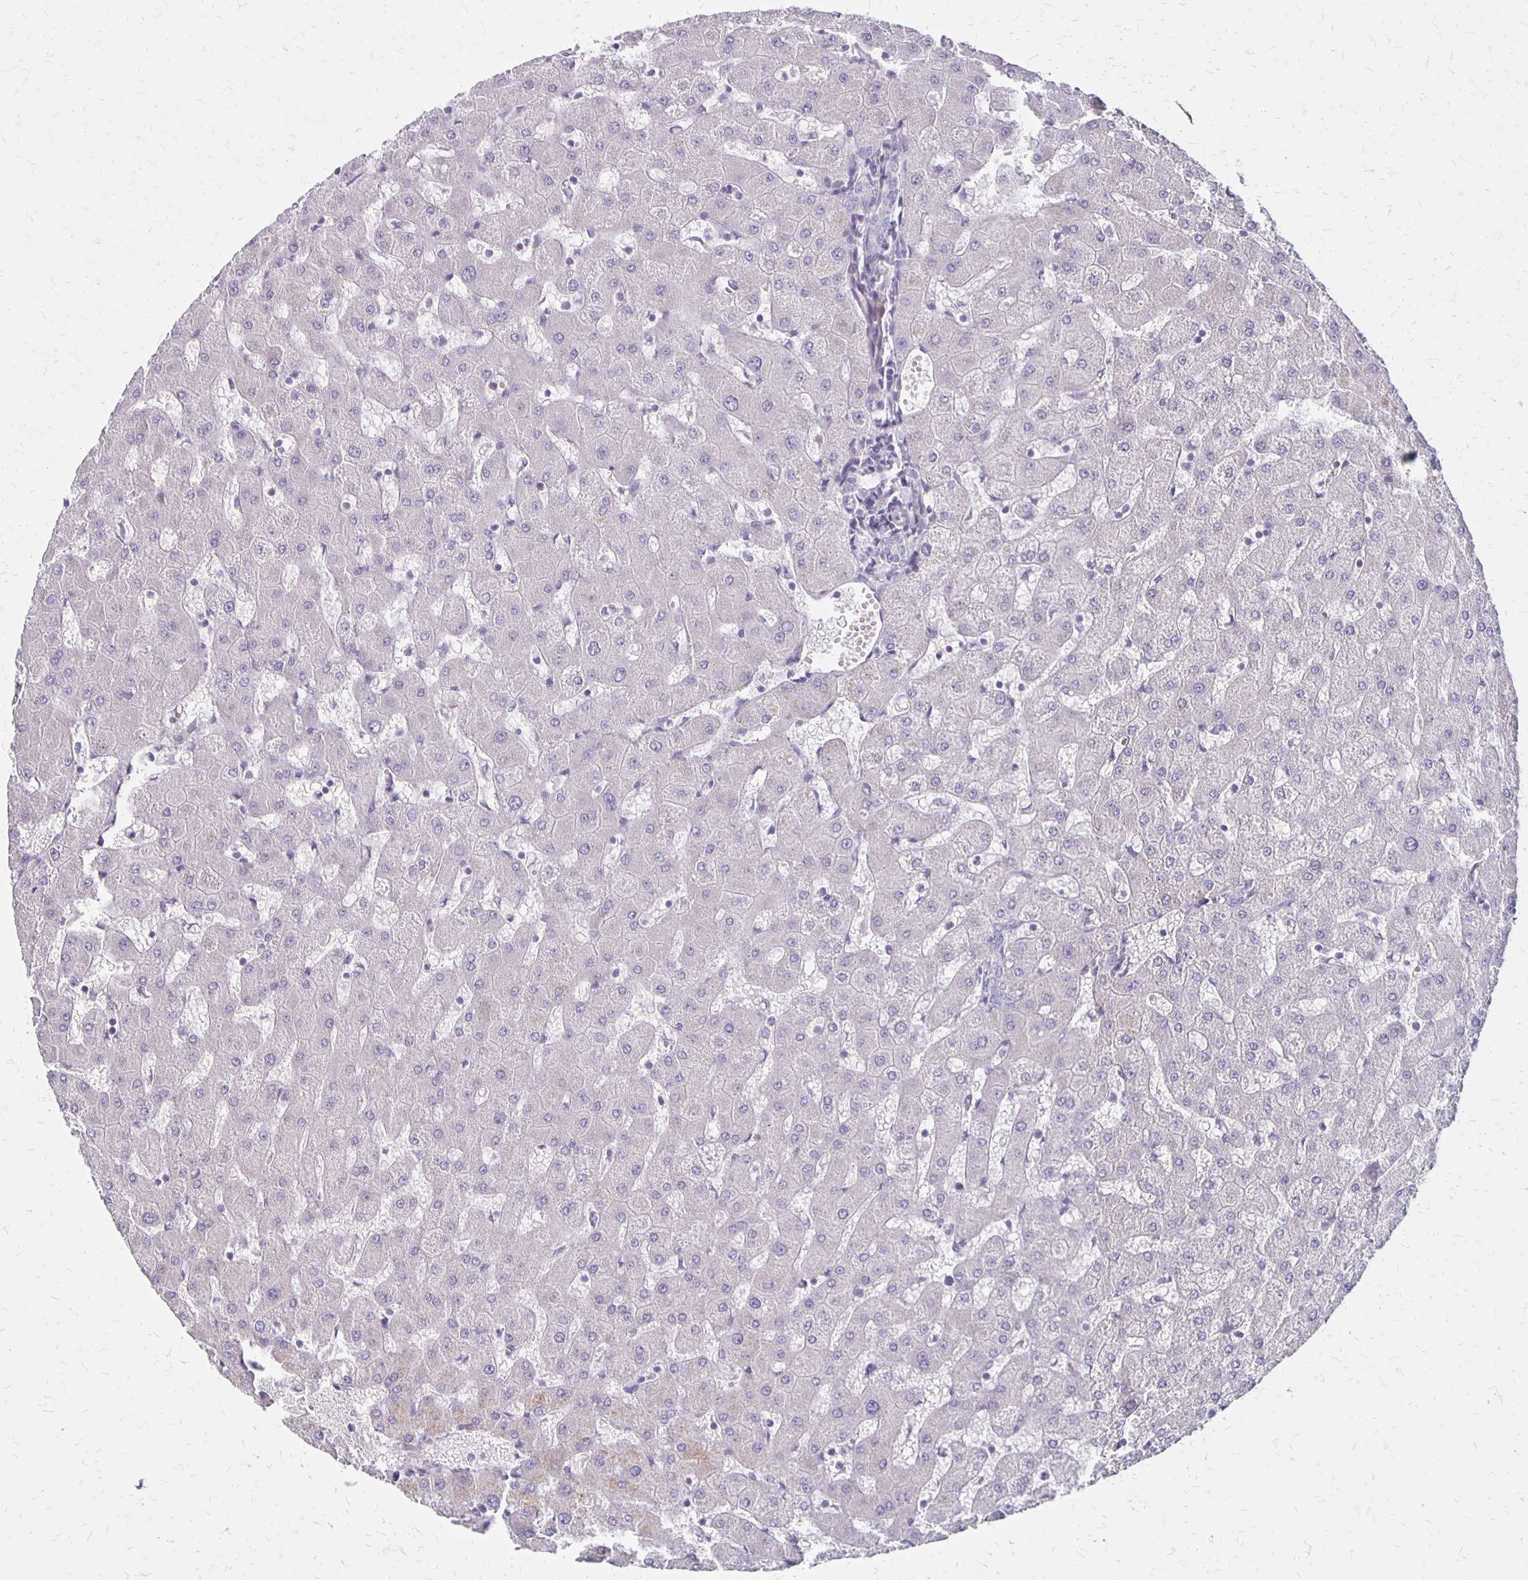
{"staining": {"intensity": "negative", "quantity": "none", "location": "none"}, "tissue": "liver", "cell_type": "Cholangiocytes", "image_type": "normal", "snomed": [{"axis": "morphology", "description": "Normal tissue, NOS"}, {"axis": "topography", "description": "Liver"}], "caption": "The immunohistochemistry micrograph has no significant positivity in cholangiocytes of liver.", "gene": "HOMER1", "patient": {"sex": "female", "age": 63}}